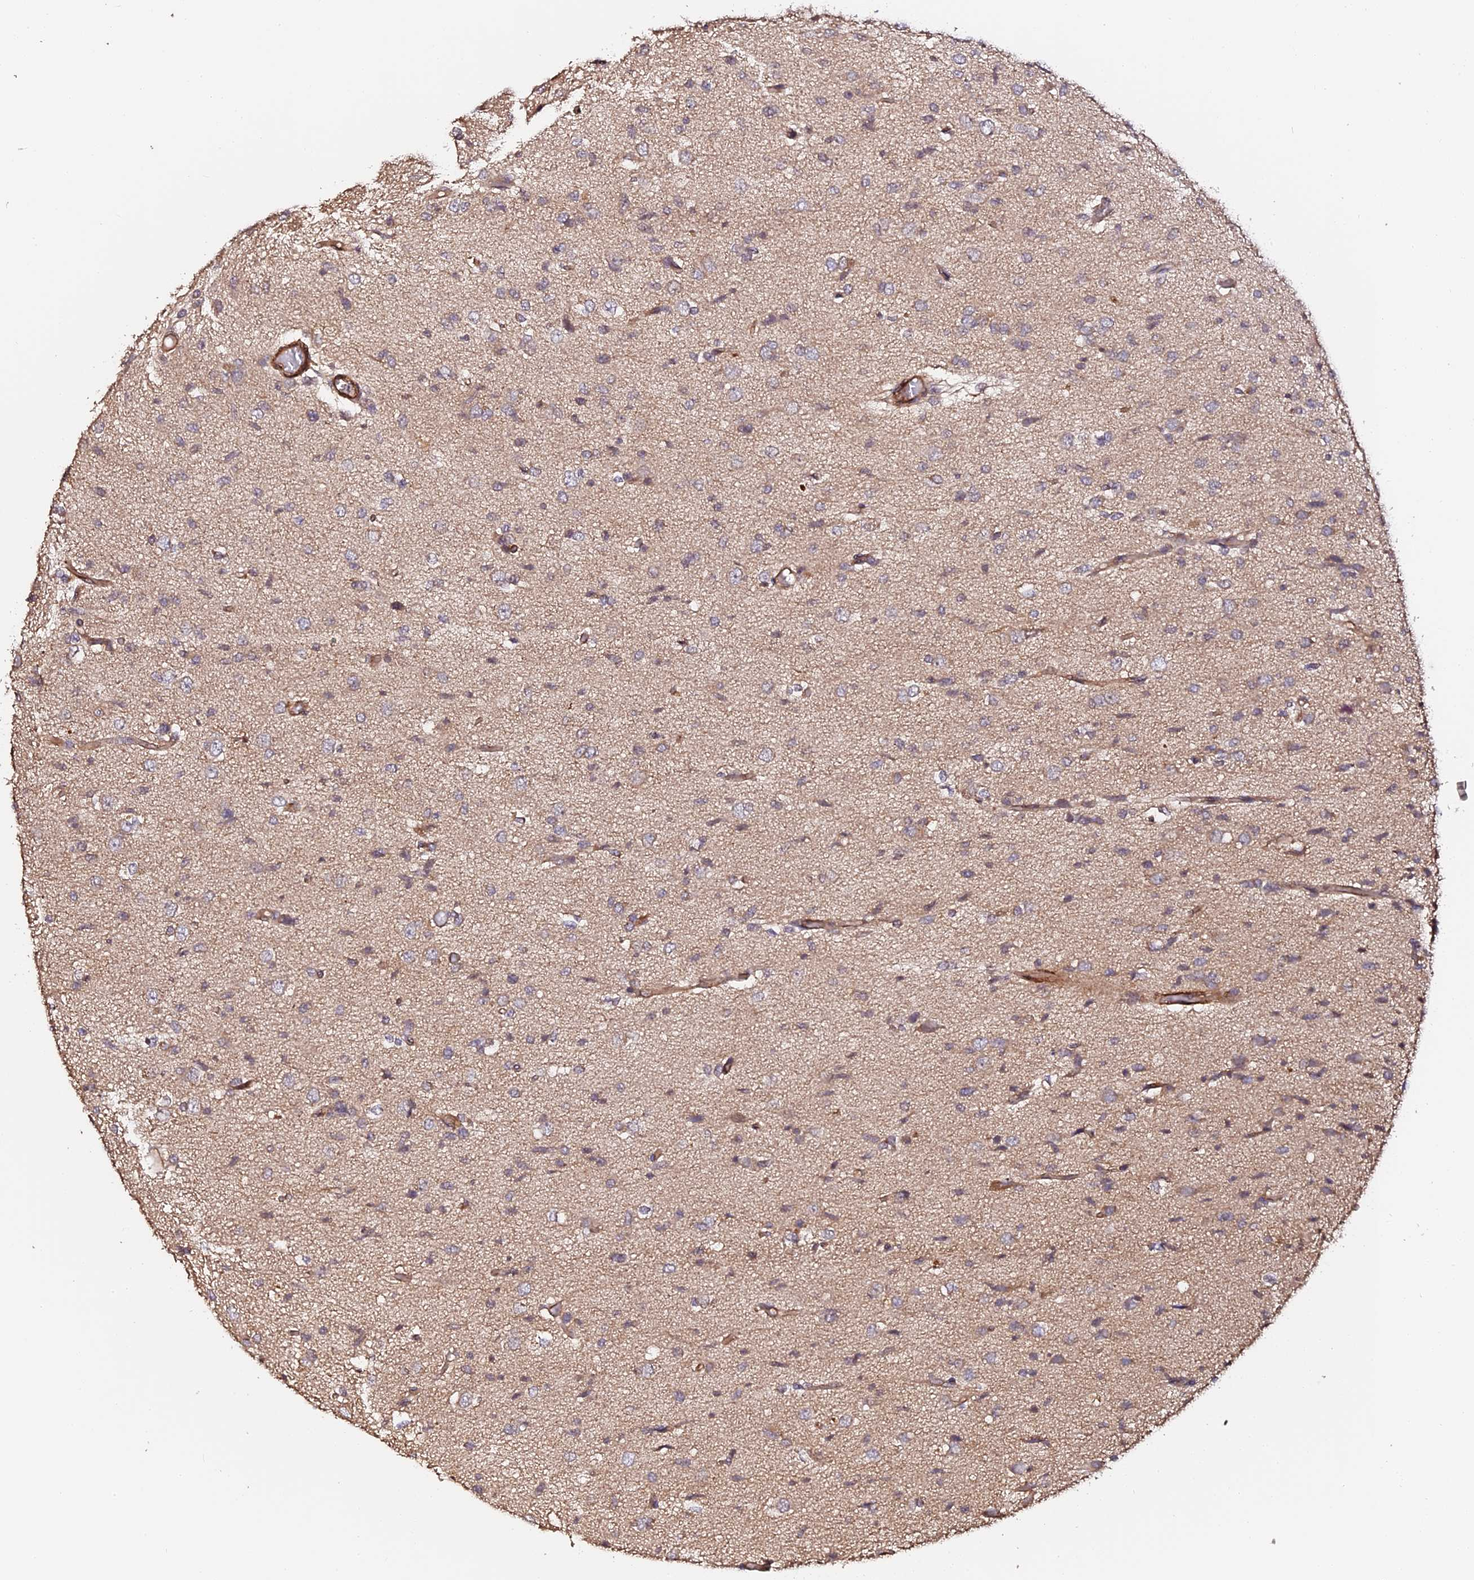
{"staining": {"intensity": "negative", "quantity": "none", "location": "none"}, "tissue": "glioma", "cell_type": "Tumor cells", "image_type": "cancer", "snomed": [{"axis": "morphology", "description": "Glioma, malignant, High grade"}, {"axis": "topography", "description": "Brain"}], "caption": "This photomicrograph is of malignant high-grade glioma stained with immunohistochemistry (IHC) to label a protein in brown with the nuclei are counter-stained blue. There is no positivity in tumor cells.", "gene": "TDO2", "patient": {"sex": "female", "age": 59}}